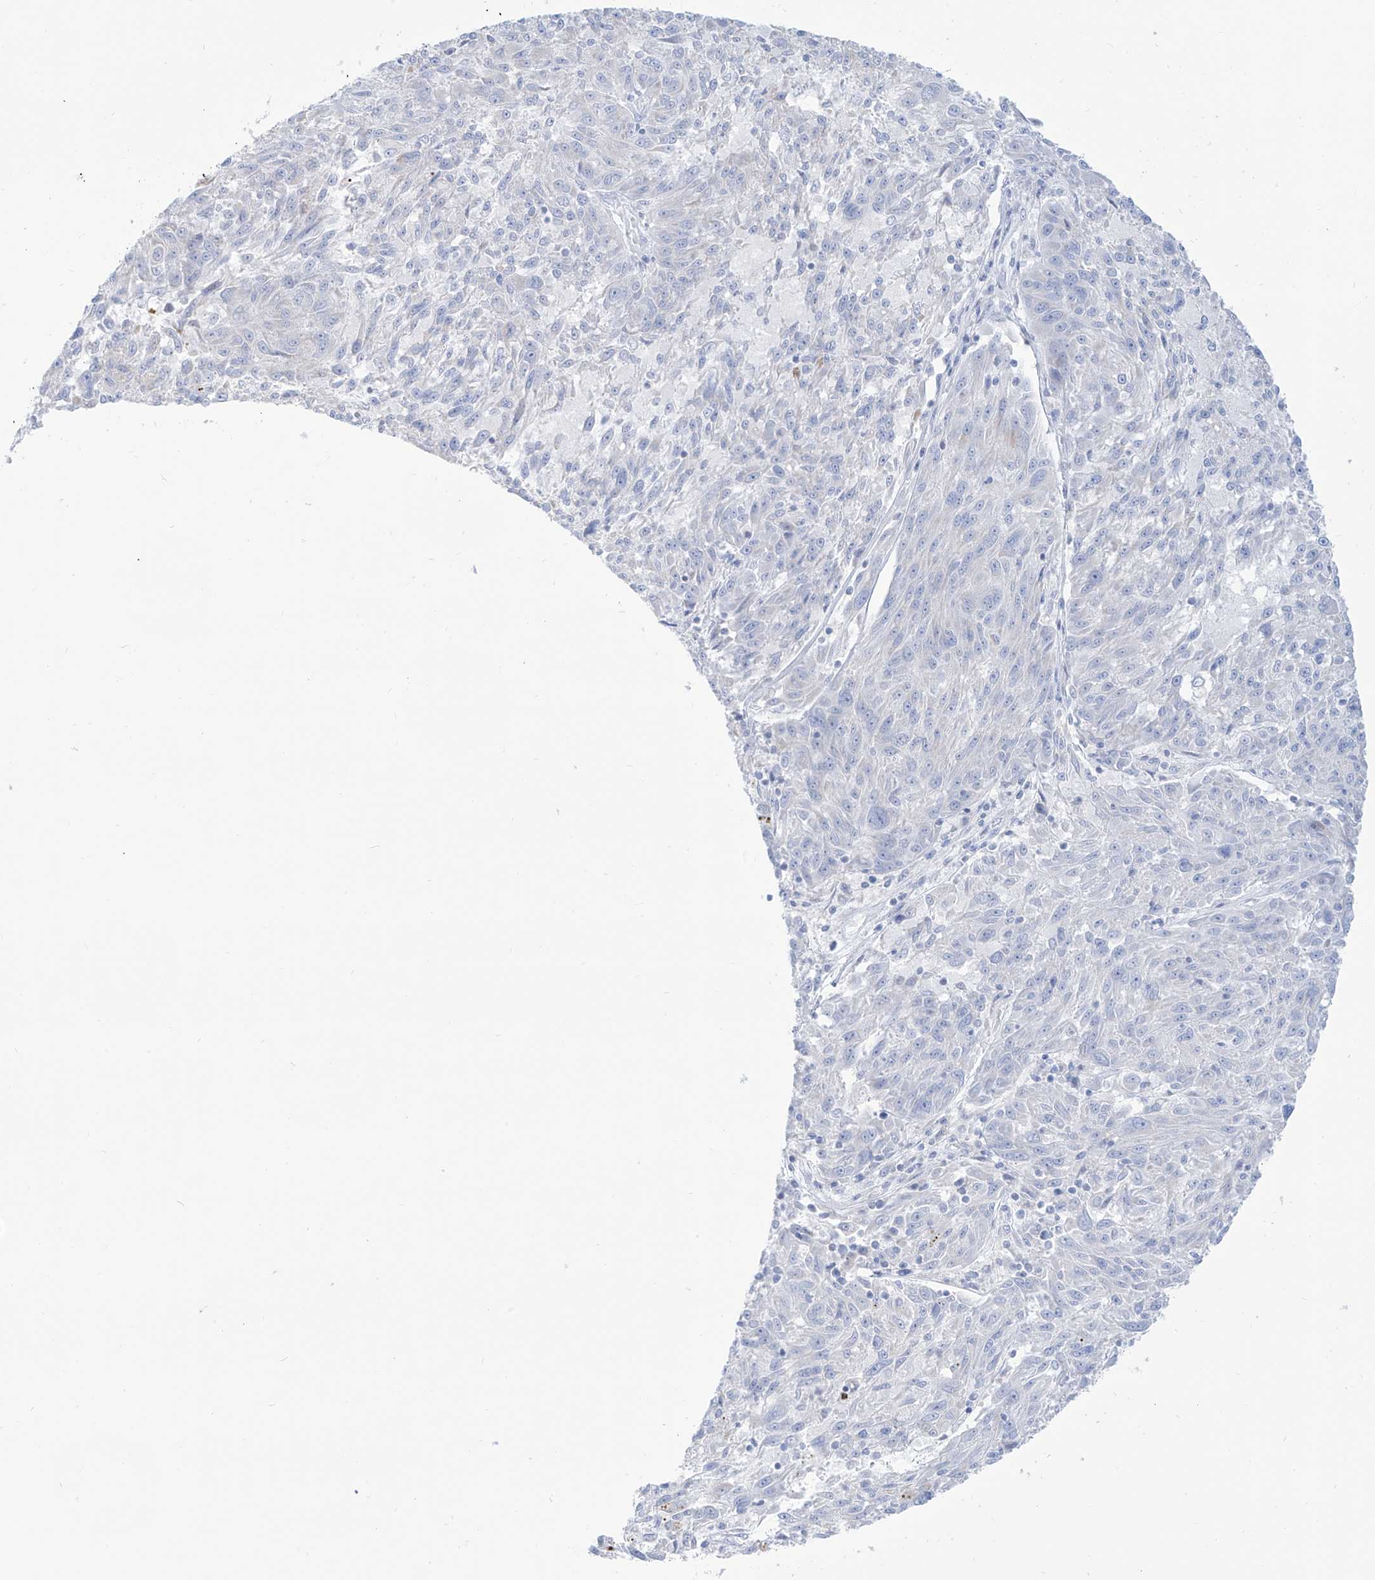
{"staining": {"intensity": "negative", "quantity": "none", "location": "none"}, "tissue": "melanoma", "cell_type": "Tumor cells", "image_type": "cancer", "snomed": [{"axis": "morphology", "description": "Malignant melanoma, NOS"}, {"axis": "topography", "description": "Skin"}], "caption": "DAB immunohistochemical staining of malignant melanoma displays no significant positivity in tumor cells.", "gene": "SLC26A3", "patient": {"sex": "male", "age": 53}}